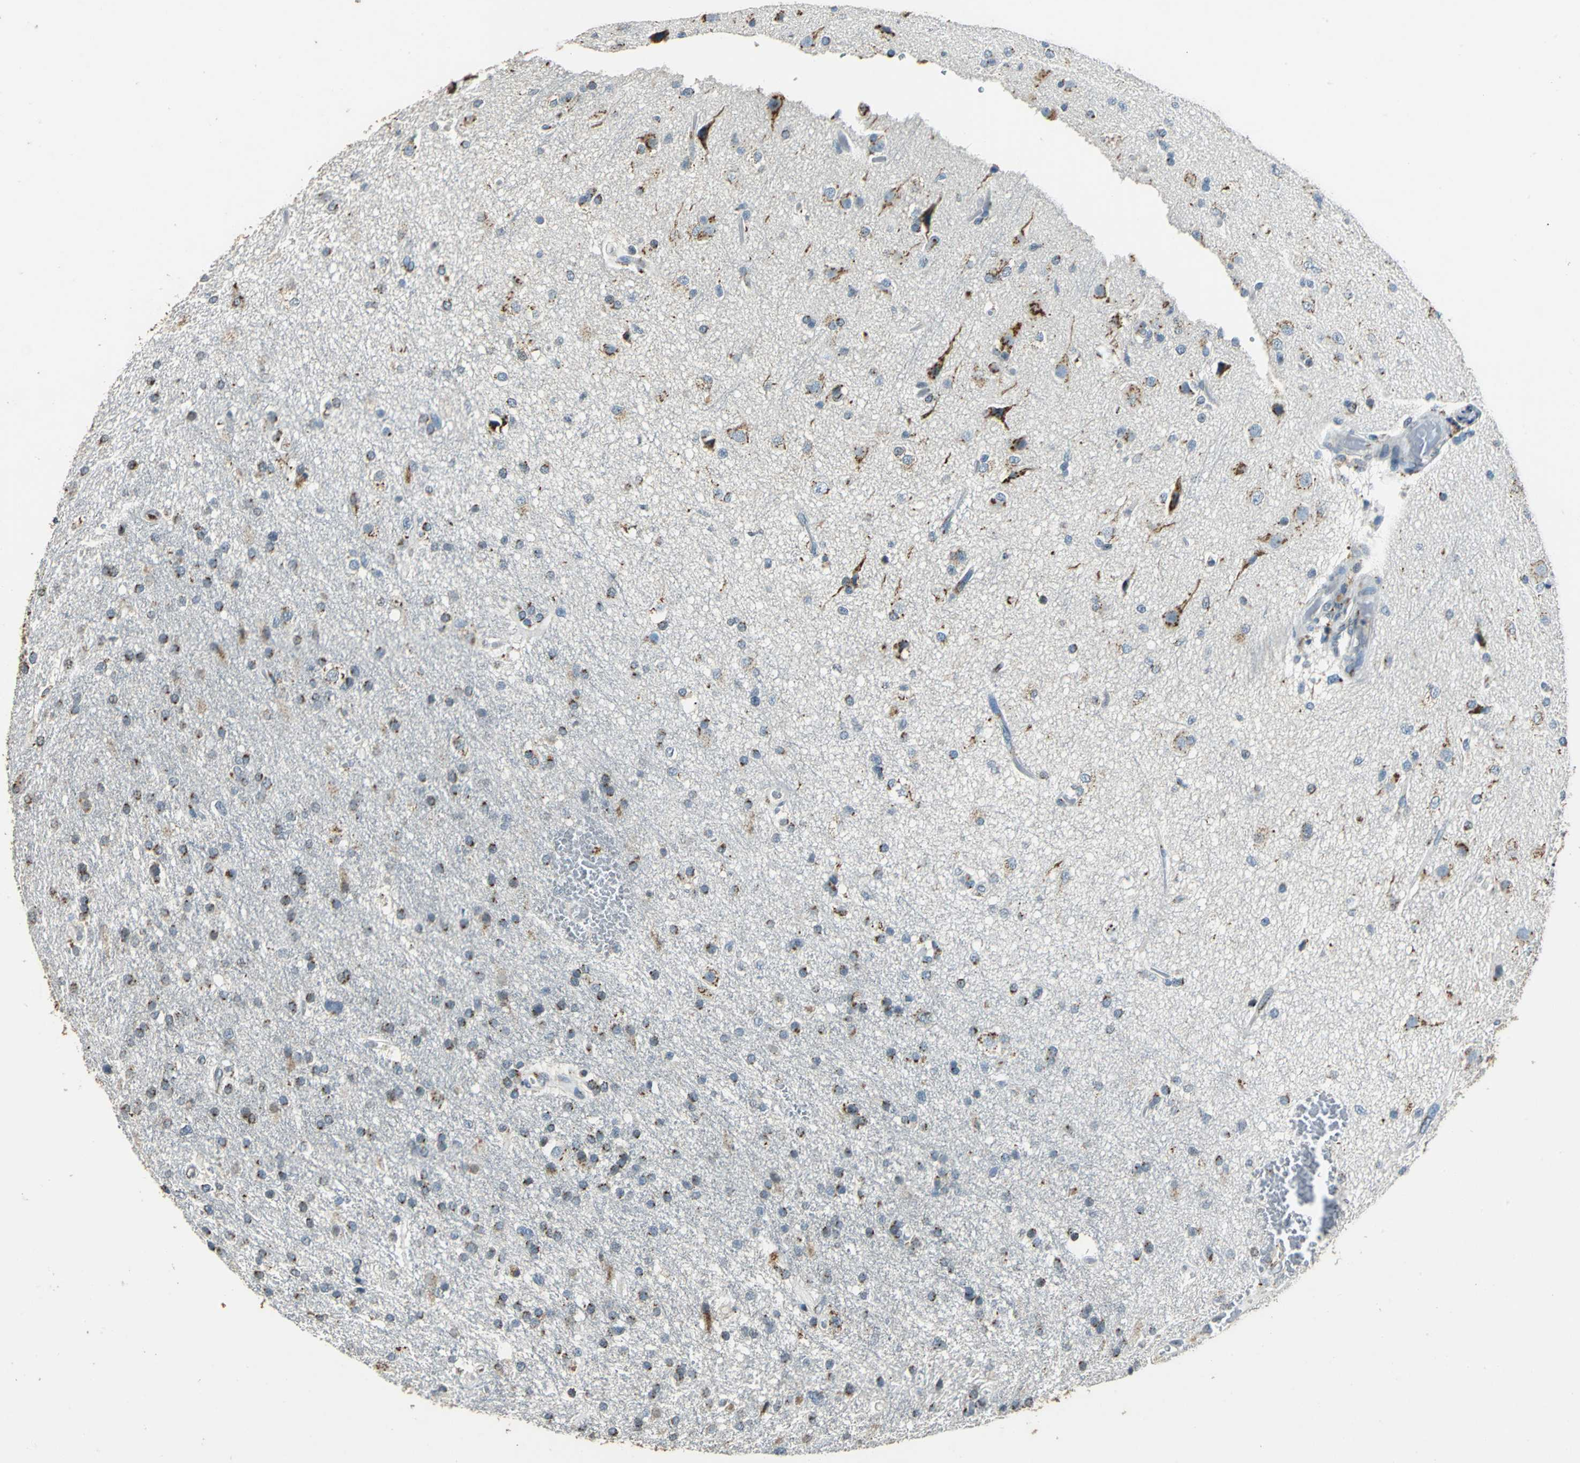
{"staining": {"intensity": "moderate", "quantity": "25%-75%", "location": "cytoplasmic/membranous"}, "tissue": "glioma", "cell_type": "Tumor cells", "image_type": "cancer", "snomed": [{"axis": "morphology", "description": "Glioma, malignant, High grade"}, {"axis": "topography", "description": "Brain"}], "caption": "Immunohistochemistry (IHC) of glioma exhibits medium levels of moderate cytoplasmic/membranous expression in about 25%-75% of tumor cells.", "gene": "TMEM115", "patient": {"sex": "male", "age": 33}}